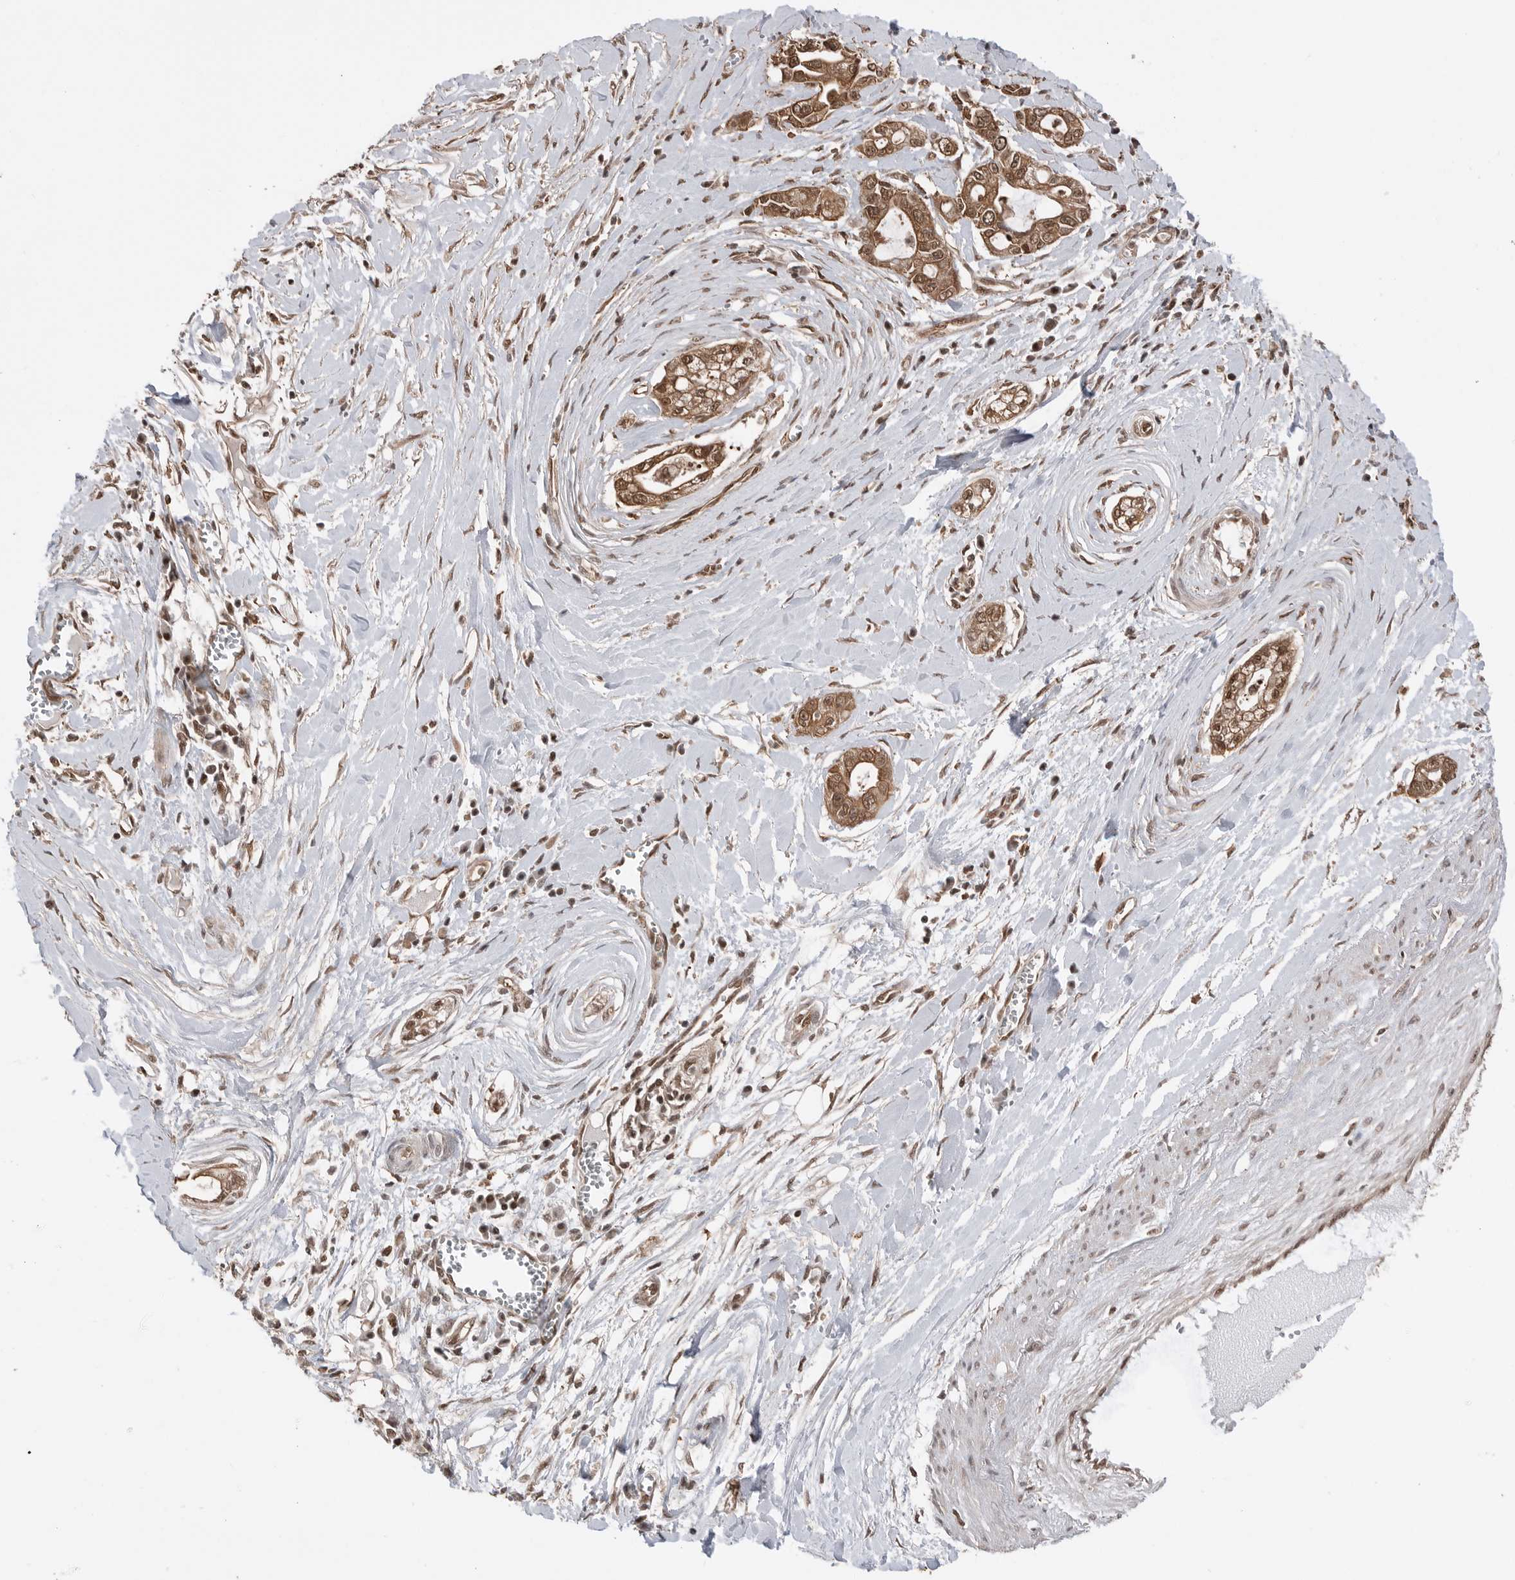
{"staining": {"intensity": "moderate", "quantity": ">75%", "location": "cytoplasmic/membranous,nuclear"}, "tissue": "pancreatic cancer", "cell_type": "Tumor cells", "image_type": "cancer", "snomed": [{"axis": "morphology", "description": "Adenocarcinoma, NOS"}, {"axis": "topography", "description": "Pancreas"}], "caption": "The image exhibits staining of adenocarcinoma (pancreatic), revealing moderate cytoplasmic/membranous and nuclear protein expression (brown color) within tumor cells.", "gene": "PEAK1", "patient": {"sex": "male", "age": 68}}